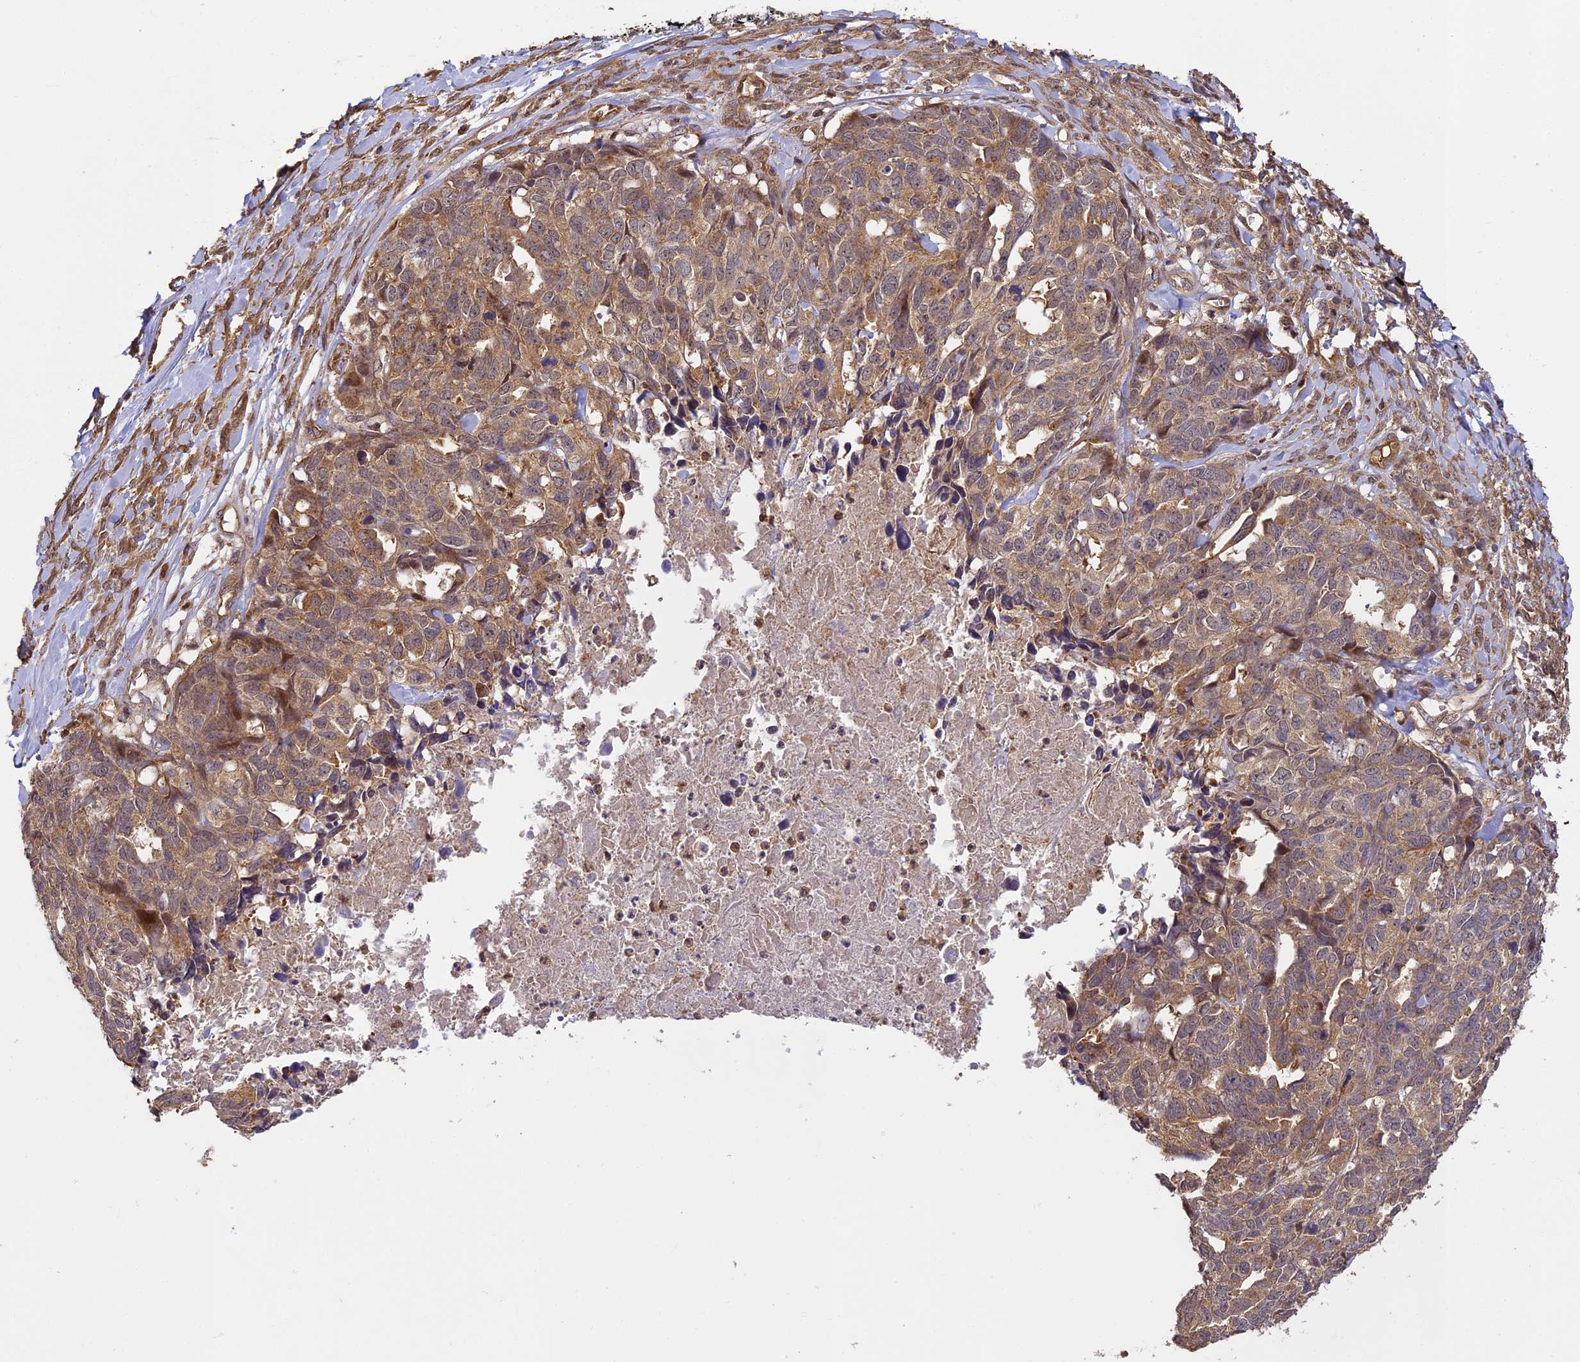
{"staining": {"intensity": "moderate", "quantity": ">75%", "location": "cytoplasmic/membranous"}, "tissue": "ovarian cancer", "cell_type": "Tumor cells", "image_type": "cancer", "snomed": [{"axis": "morphology", "description": "Cystadenocarcinoma, serous, NOS"}, {"axis": "topography", "description": "Ovary"}], "caption": "Immunohistochemistry (DAB (3,3'-diaminobenzidine)) staining of human ovarian serous cystadenocarcinoma displays moderate cytoplasmic/membranous protein positivity in approximately >75% of tumor cells. The protein of interest is shown in brown color, while the nuclei are stained blue.", "gene": "ZNF443", "patient": {"sex": "female", "age": 79}}